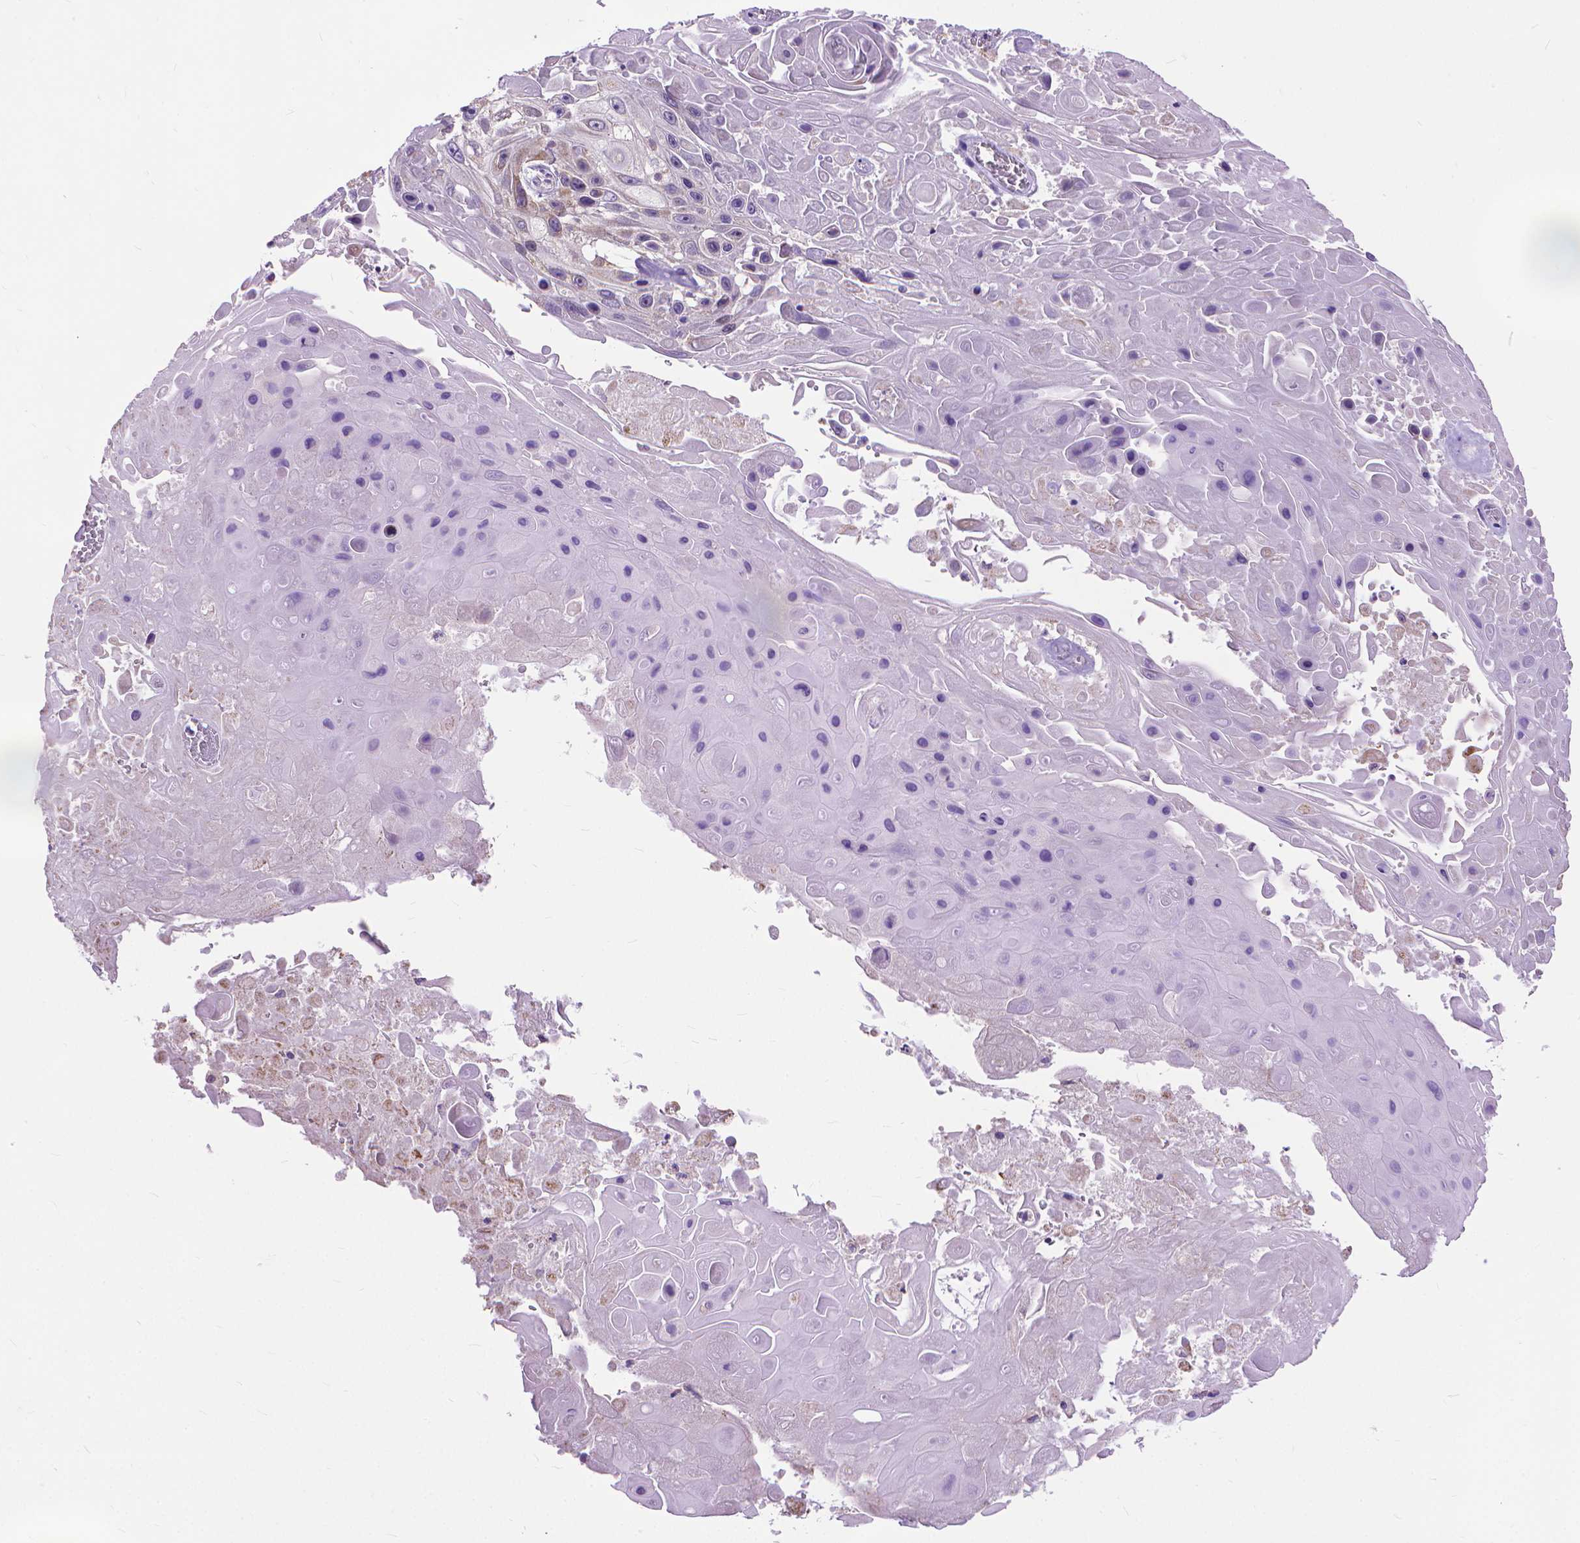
{"staining": {"intensity": "weak", "quantity": "<25%", "location": "cytoplasmic/membranous"}, "tissue": "skin cancer", "cell_type": "Tumor cells", "image_type": "cancer", "snomed": [{"axis": "morphology", "description": "Squamous cell carcinoma, NOS"}, {"axis": "topography", "description": "Skin"}], "caption": "Skin cancer was stained to show a protein in brown. There is no significant expression in tumor cells. (IHC, brightfield microscopy, high magnification).", "gene": "SYN1", "patient": {"sex": "male", "age": 82}}